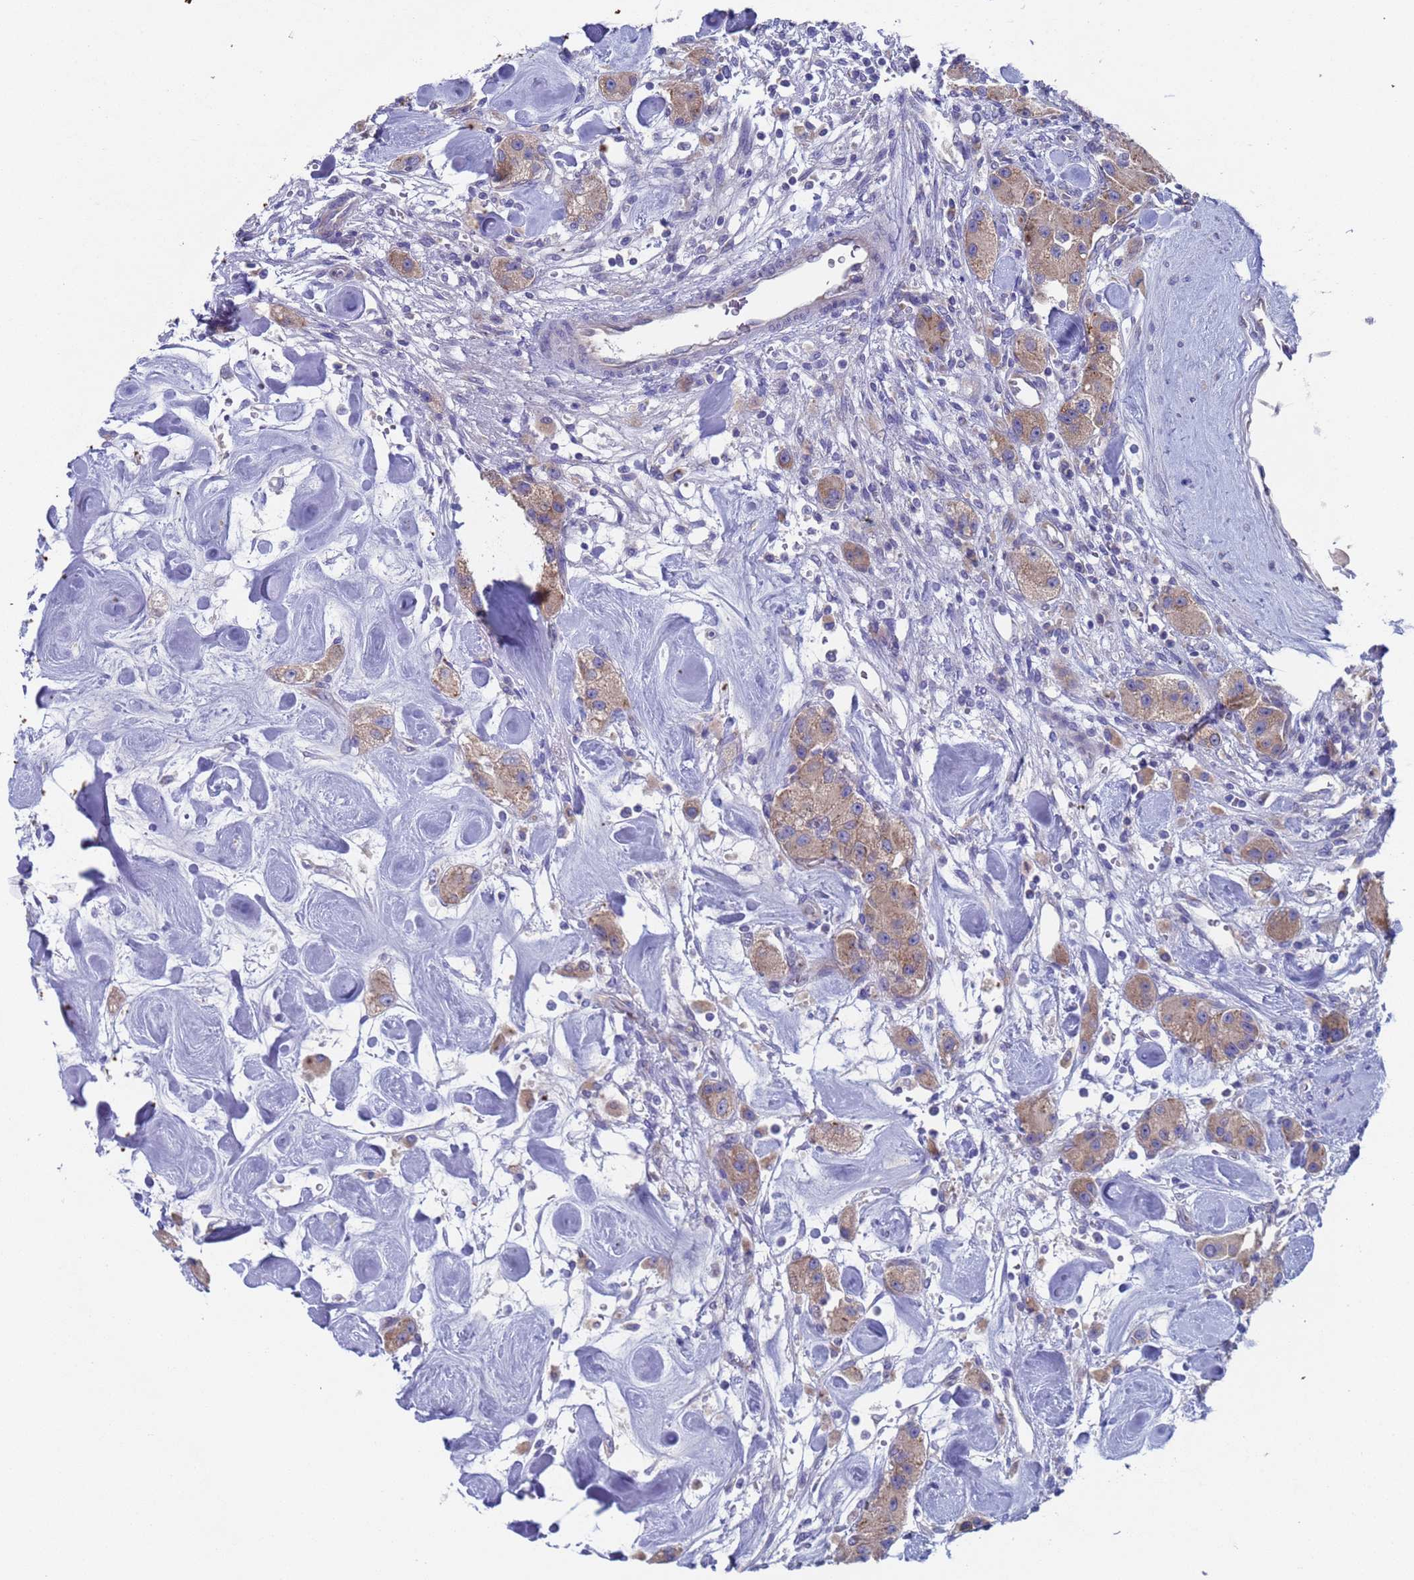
{"staining": {"intensity": "moderate", "quantity": ">75%", "location": "cytoplasmic/membranous"}, "tissue": "carcinoid", "cell_type": "Tumor cells", "image_type": "cancer", "snomed": [{"axis": "morphology", "description": "Carcinoid, malignant, NOS"}, {"axis": "topography", "description": "Pancreas"}], "caption": "High-magnification brightfield microscopy of malignant carcinoid stained with DAB (brown) and counterstained with hematoxylin (blue). tumor cells exhibit moderate cytoplasmic/membranous positivity is present in about>75% of cells.", "gene": "PET117", "patient": {"sex": "male", "age": 41}}